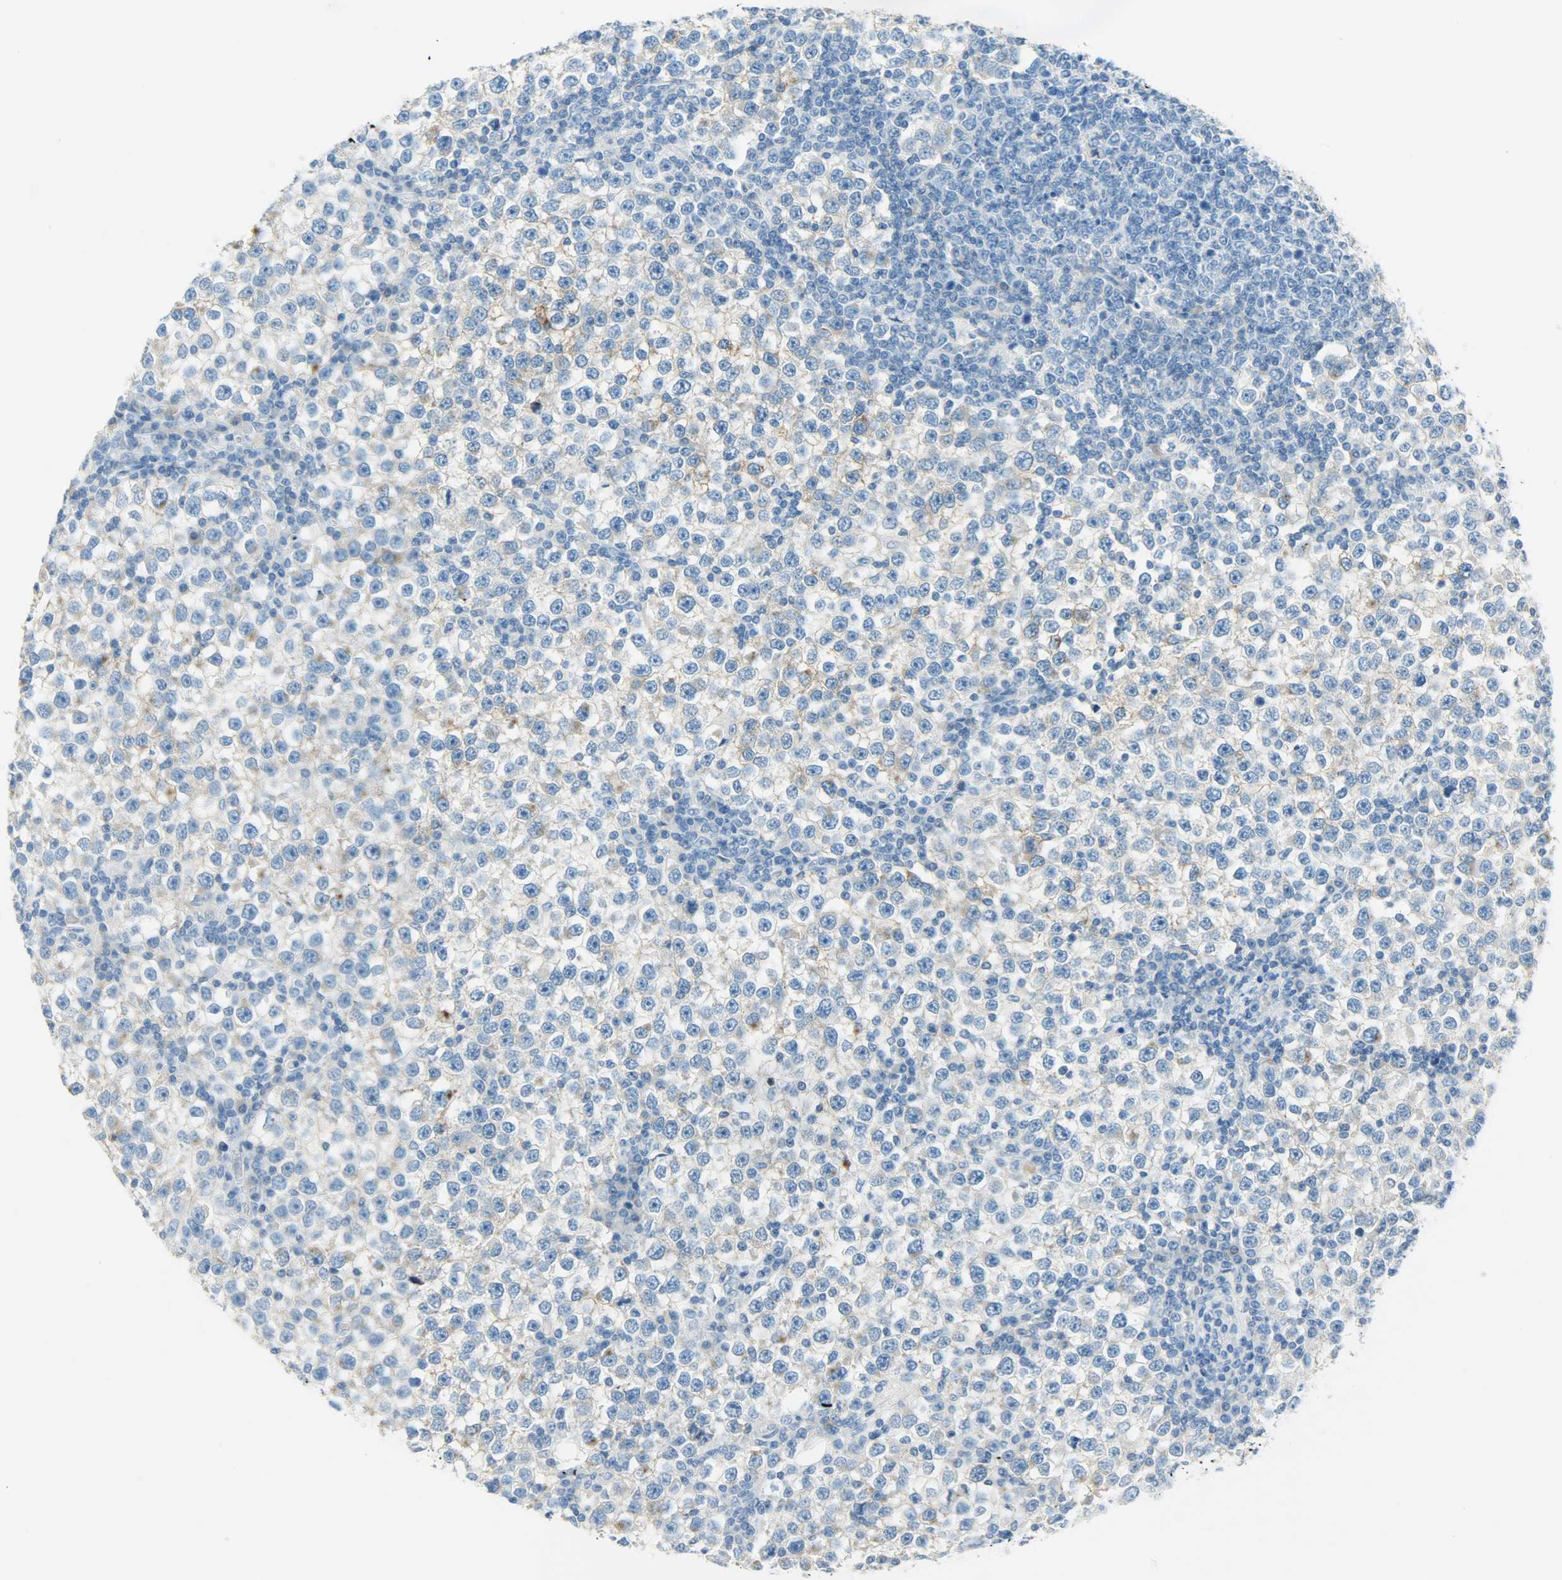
{"staining": {"intensity": "moderate", "quantity": "<25%", "location": "cytoplasmic/membranous"}, "tissue": "testis cancer", "cell_type": "Tumor cells", "image_type": "cancer", "snomed": [{"axis": "morphology", "description": "Seminoma, NOS"}, {"axis": "topography", "description": "Testis"}], "caption": "A brown stain labels moderate cytoplasmic/membranous positivity of a protein in testis cancer (seminoma) tumor cells.", "gene": "PROM1", "patient": {"sex": "male", "age": 65}}